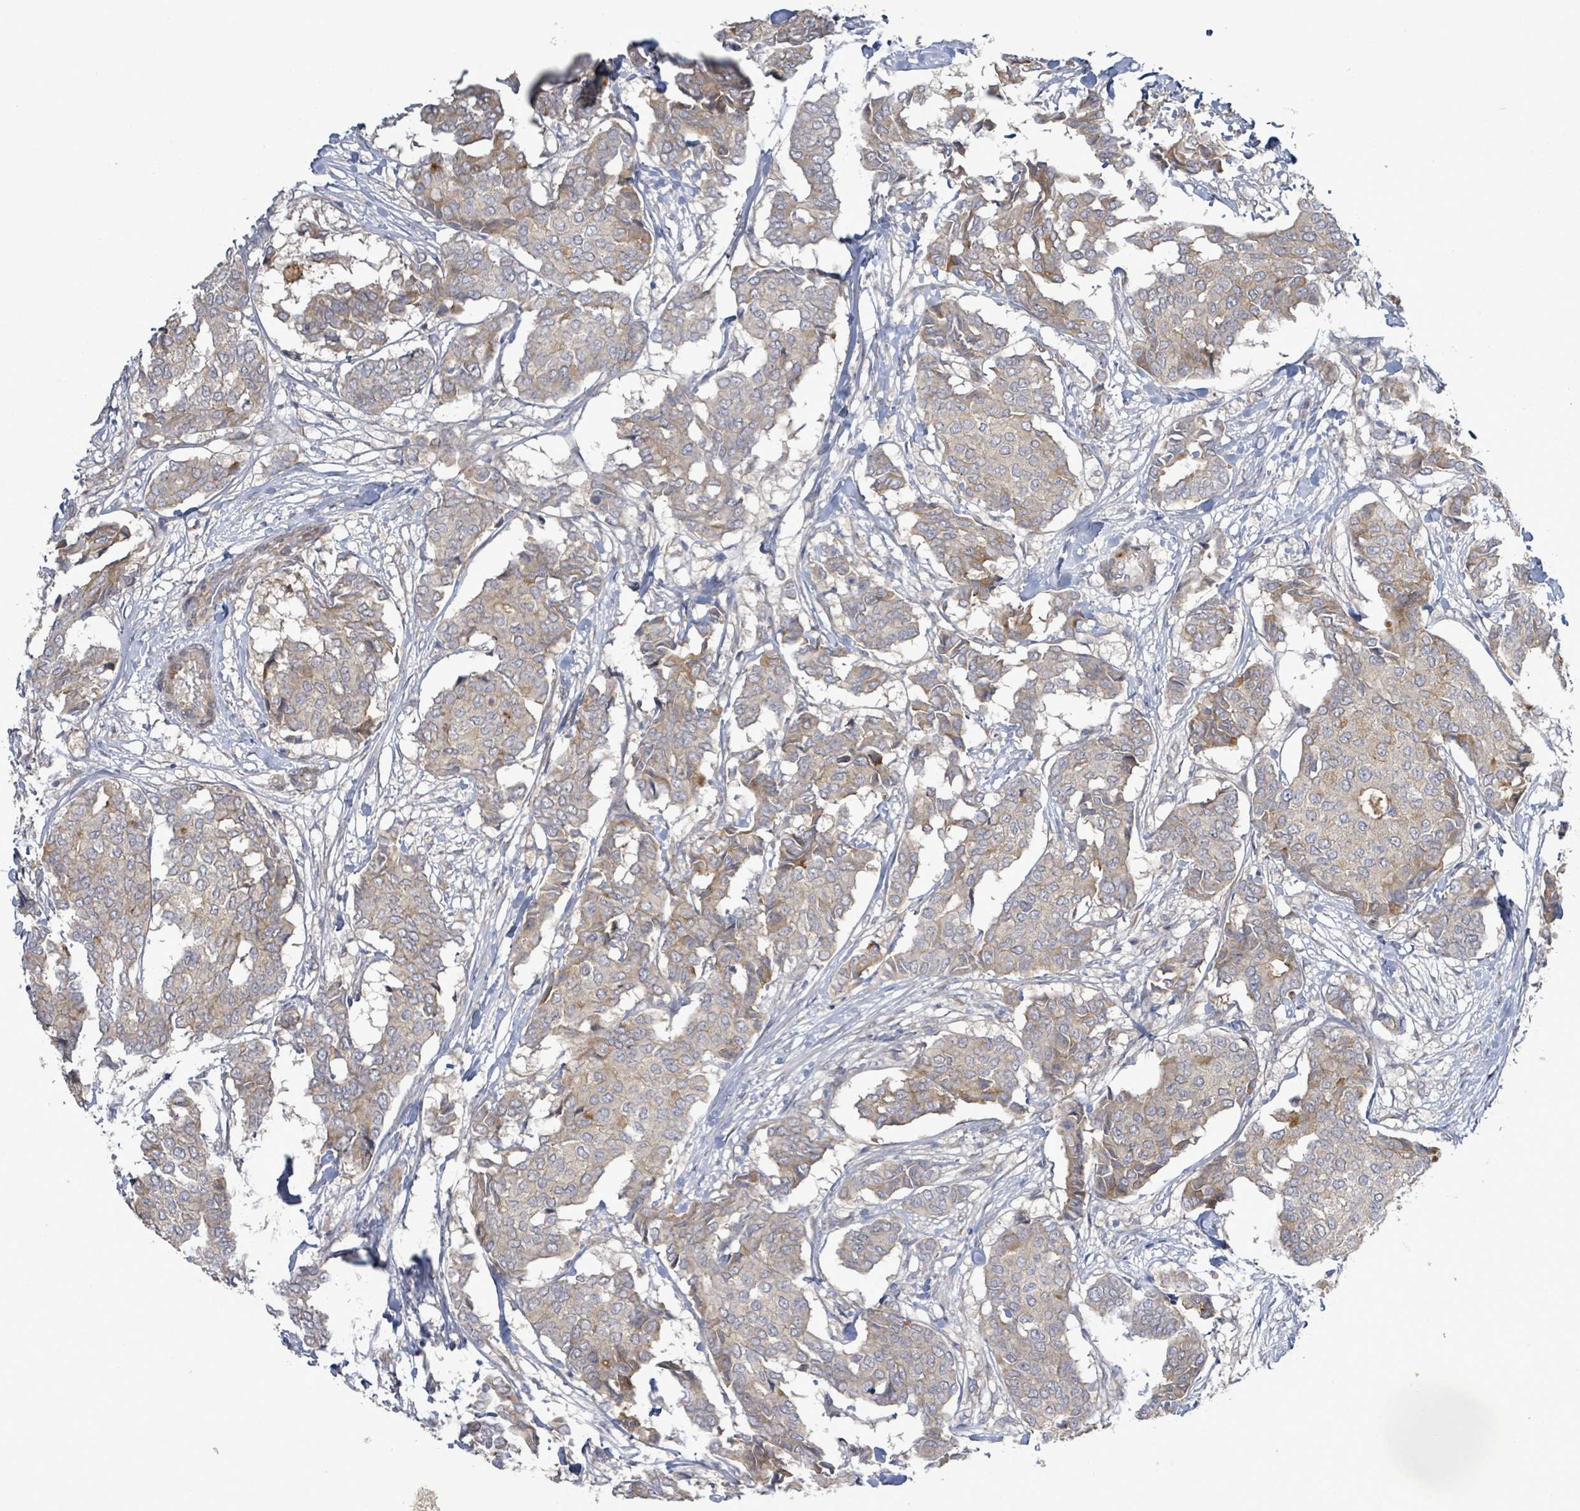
{"staining": {"intensity": "weak", "quantity": "<25%", "location": "cytoplasmic/membranous"}, "tissue": "breast cancer", "cell_type": "Tumor cells", "image_type": "cancer", "snomed": [{"axis": "morphology", "description": "Duct carcinoma"}, {"axis": "topography", "description": "Breast"}], "caption": "Immunohistochemistry micrograph of neoplastic tissue: human intraductal carcinoma (breast) stained with DAB displays no significant protein staining in tumor cells. (Brightfield microscopy of DAB immunohistochemistry at high magnification).", "gene": "SLIT3", "patient": {"sex": "female", "age": 75}}